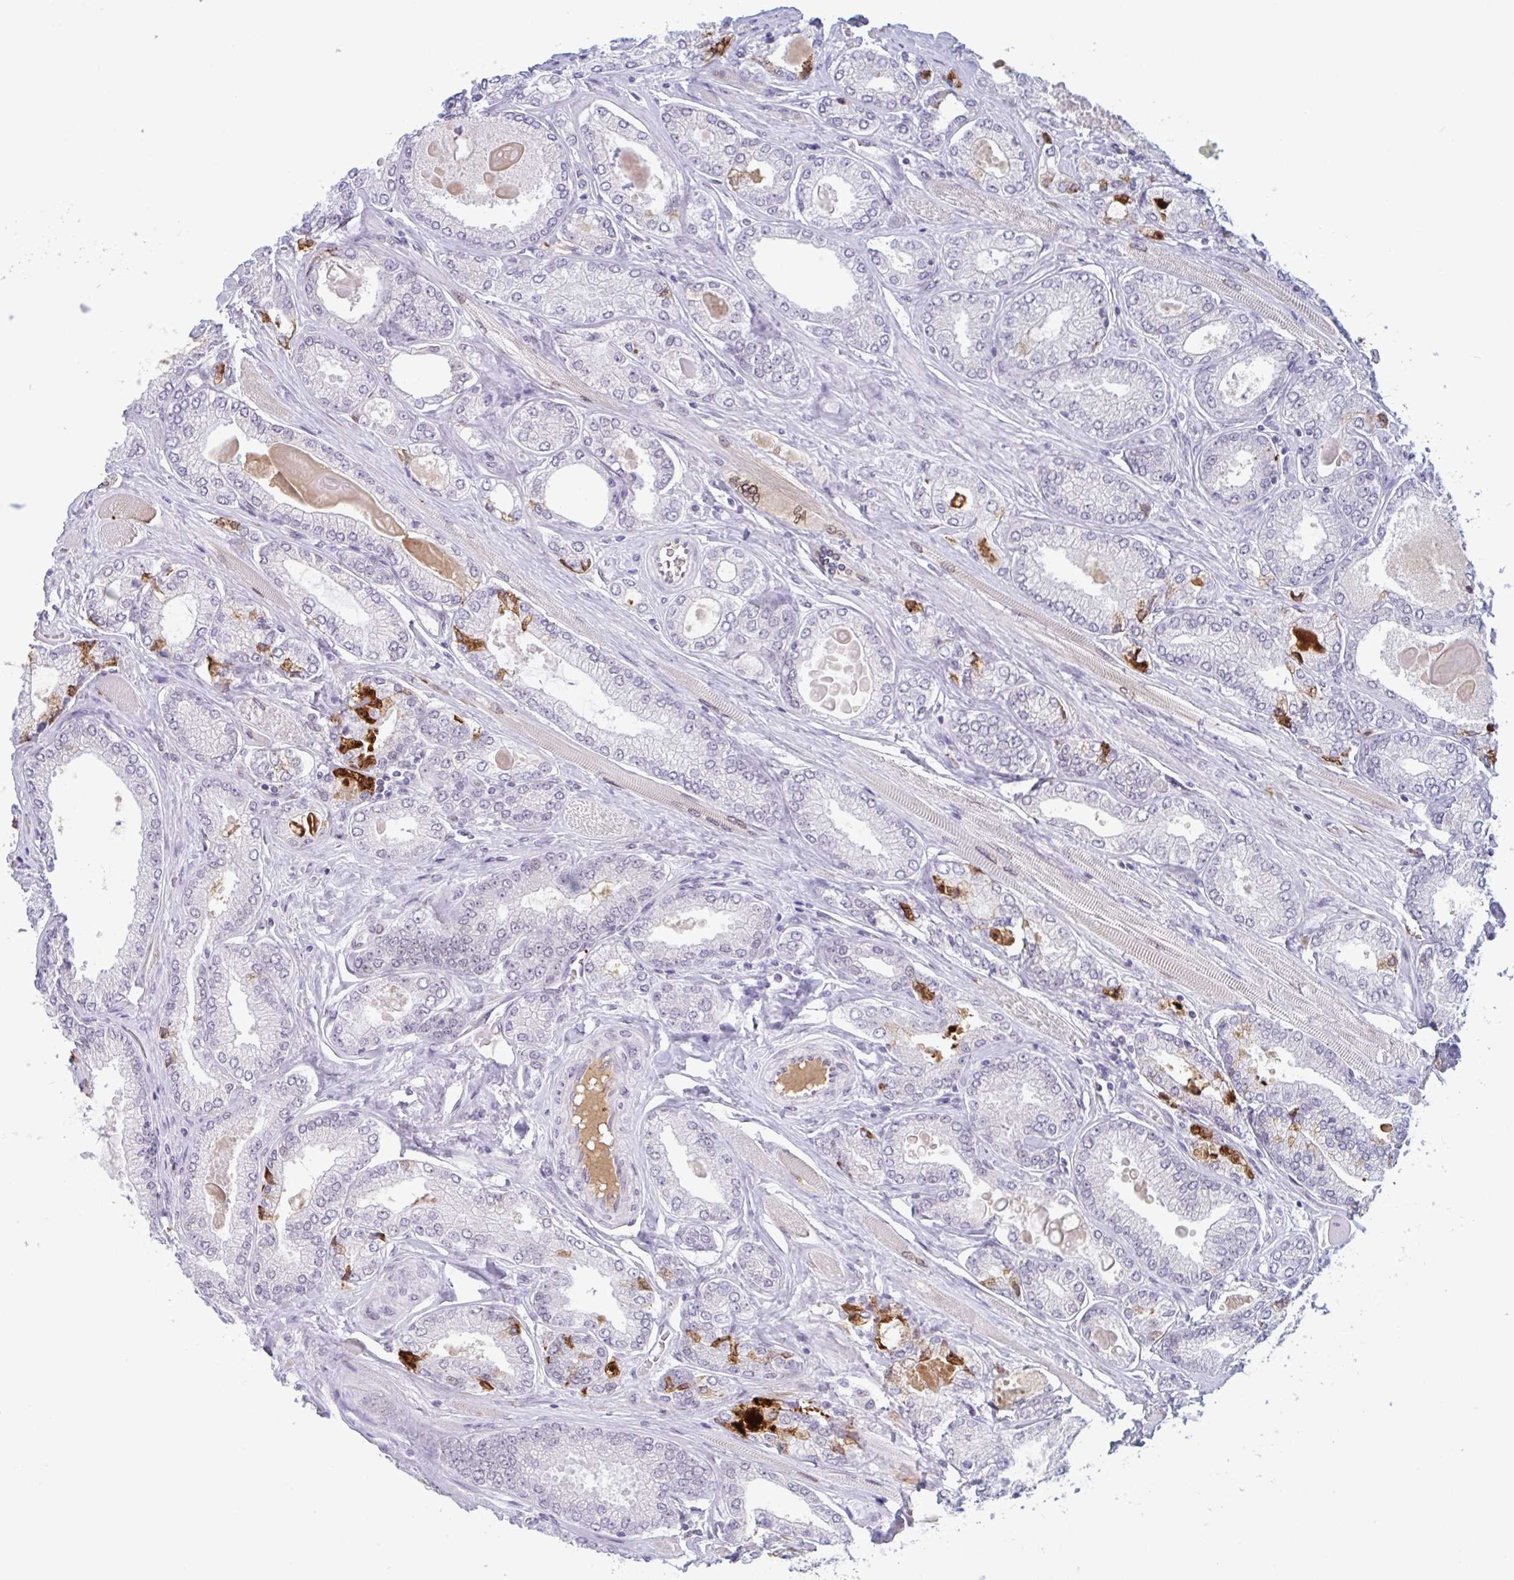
{"staining": {"intensity": "negative", "quantity": "none", "location": "none"}, "tissue": "prostate cancer", "cell_type": "Tumor cells", "image_type": "cancer", "snomed": [{"axis": "morphology", "description": "Adenocarcinoma, High grade"}, {"axis": "topography", "description": "Prostate"}], "caption": "Prostate high-grade adenocarcinoma was stained to show a protein in brown. There is no significant expression in tumor cells.", "gene": "PLG", "patient": {"sex": "male", "age": 68}}